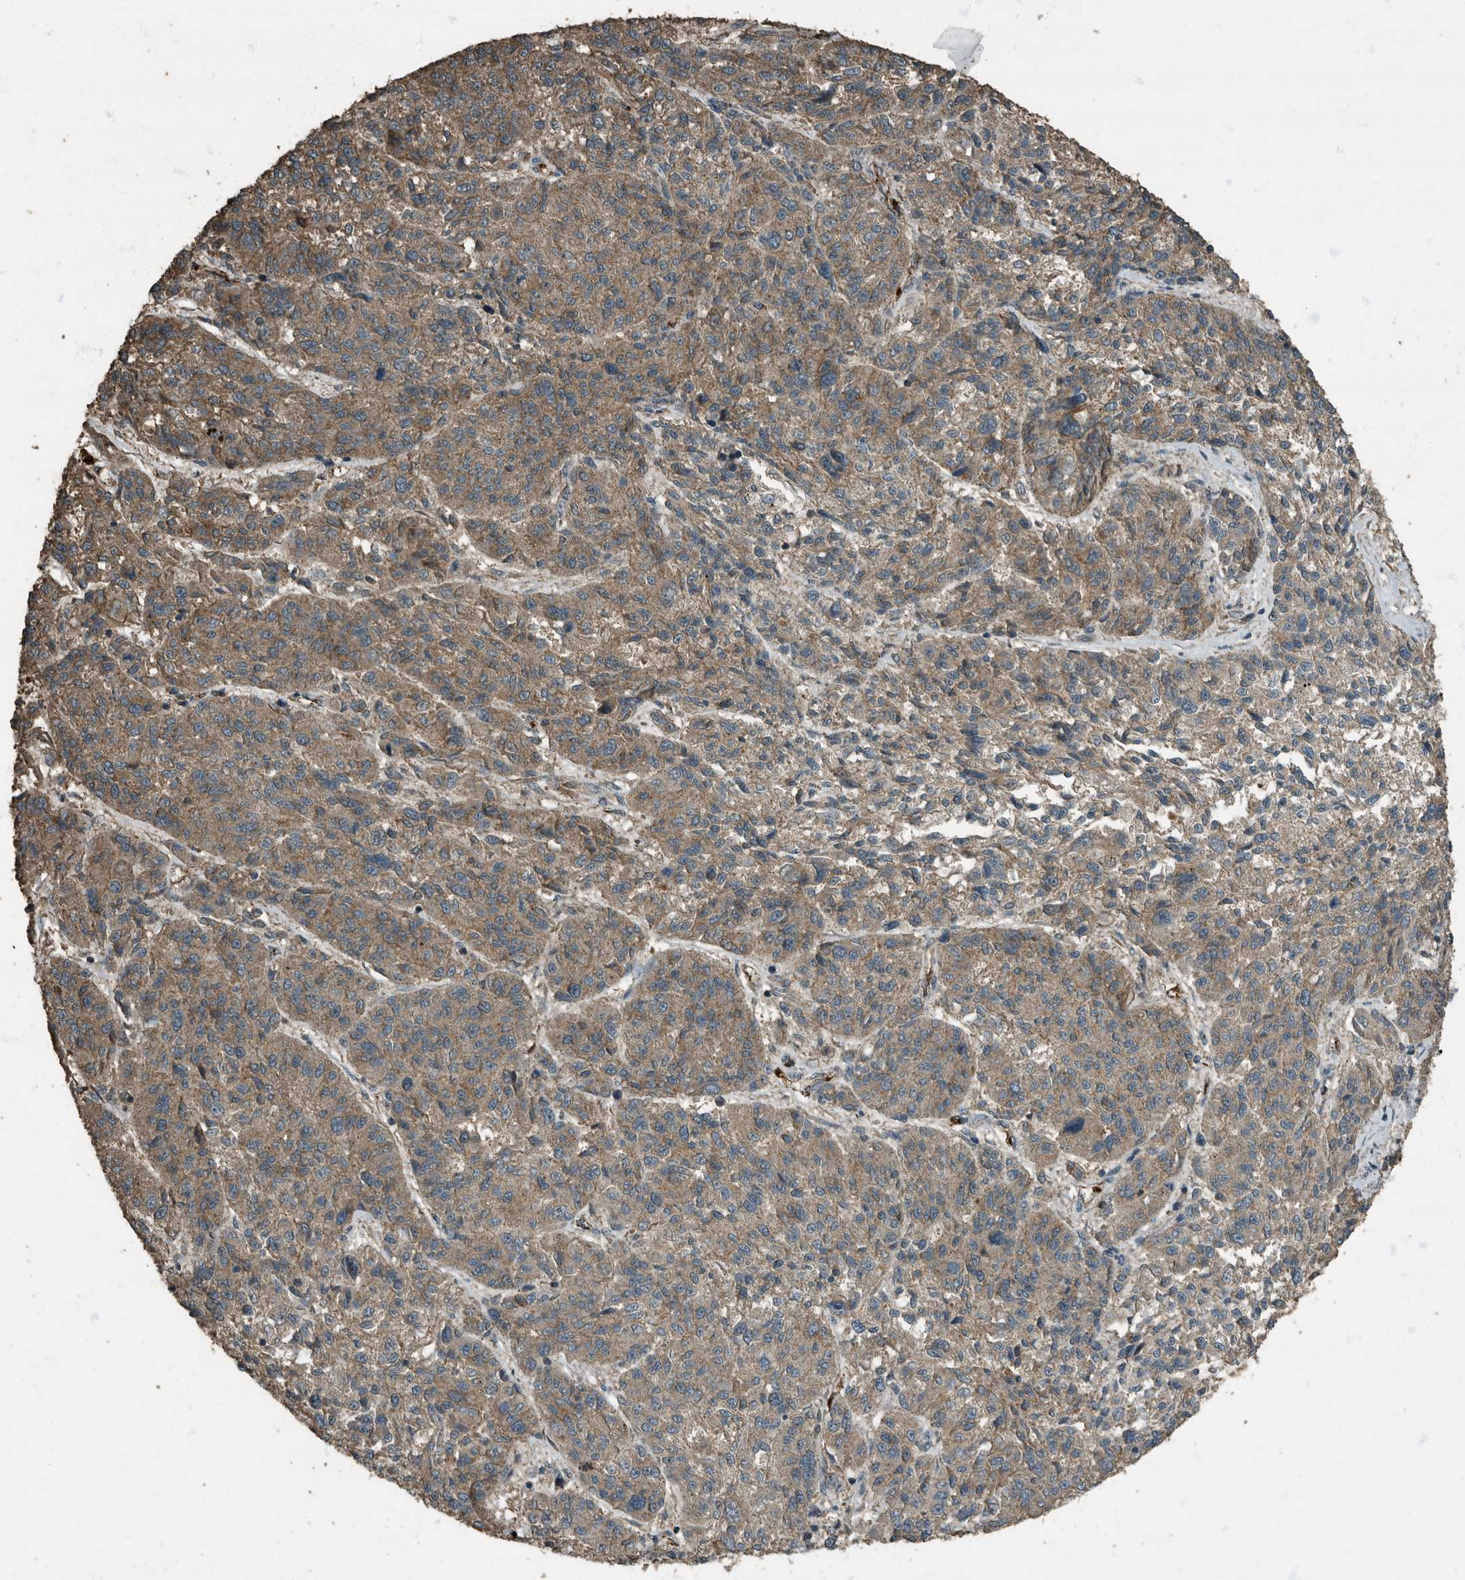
{"staining": {"intensity": "moderate", "quantity": ">75%", "location": "cytoplasmic/membranous"}, "tissue": "melanoma", "cell_type": "Tumor cells", "image_type": "cancer", "snomed": [{"axis": "morphology", "description": "Malignant melanoma, NOS"}, {"axis": "topography", "description": "Skin"}], "caption": "IHC of melanoma shows medium levels of moderate cytoplasmic/membranous positivity in about >75% of tumor cells.", "gene": "IL15RA", "patient": {"sex": "male", "age": 53}}